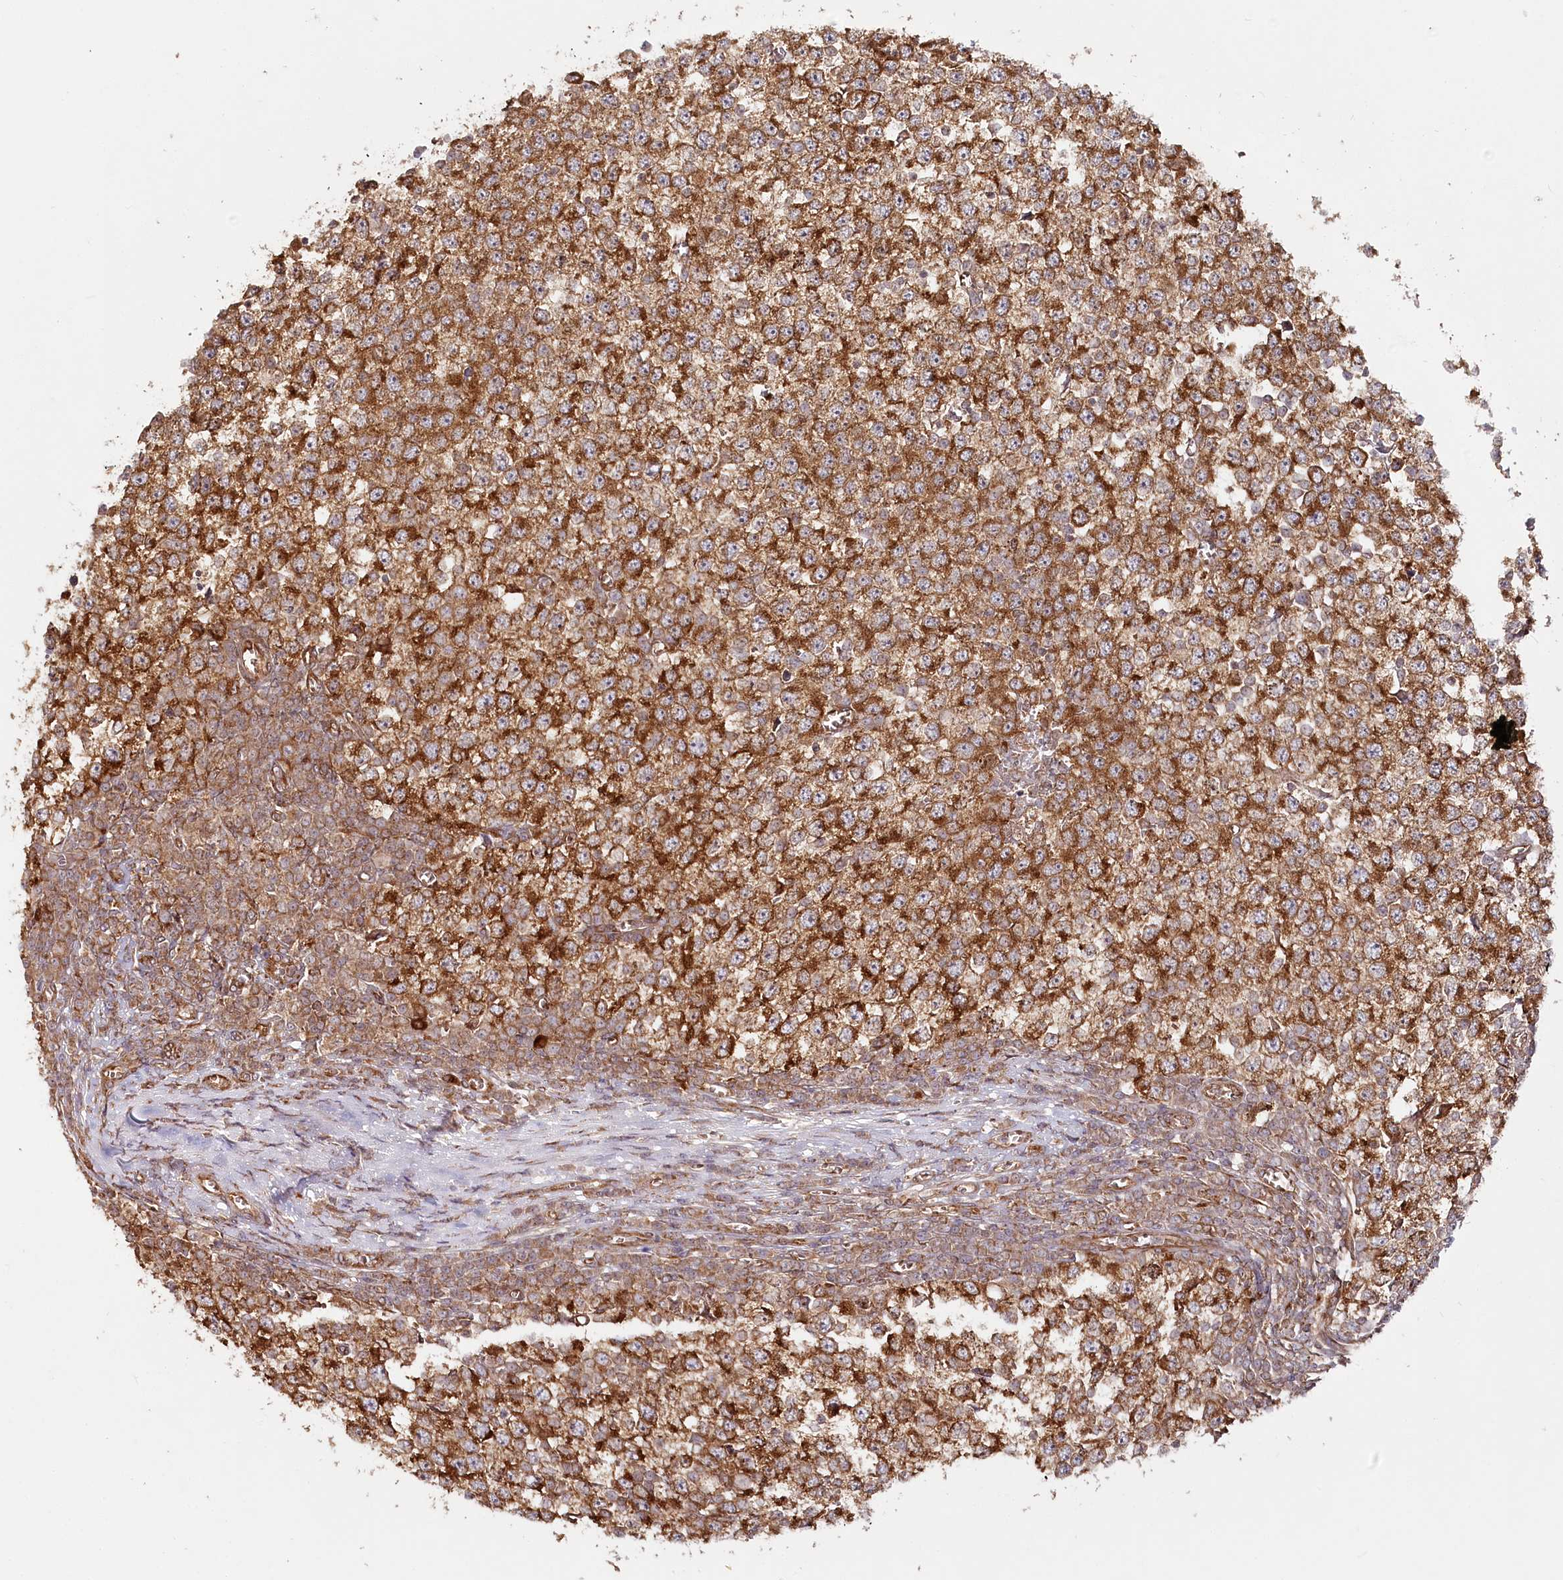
{"staining": {"intensity": "strong", "quantity": ">75%", "location": "cytoplasmic/membranous"}, "tissue": "testis cancer", "cell_type": "Tumor cells", "image_type": "cancer", "snomed": [{"axis": "morphology", "description": "Seminoma, NOS"}, {"axis": "topography", "description": "Testis"}], "caption": "DAB immunohistochemical staining of human seminoma (testis) reveals strong cytoplasmic/membranous protein staining in approximately >75% of tumor cells.", "gene": "OTUD4", "patient": {"sex": "male", "age": 65}}